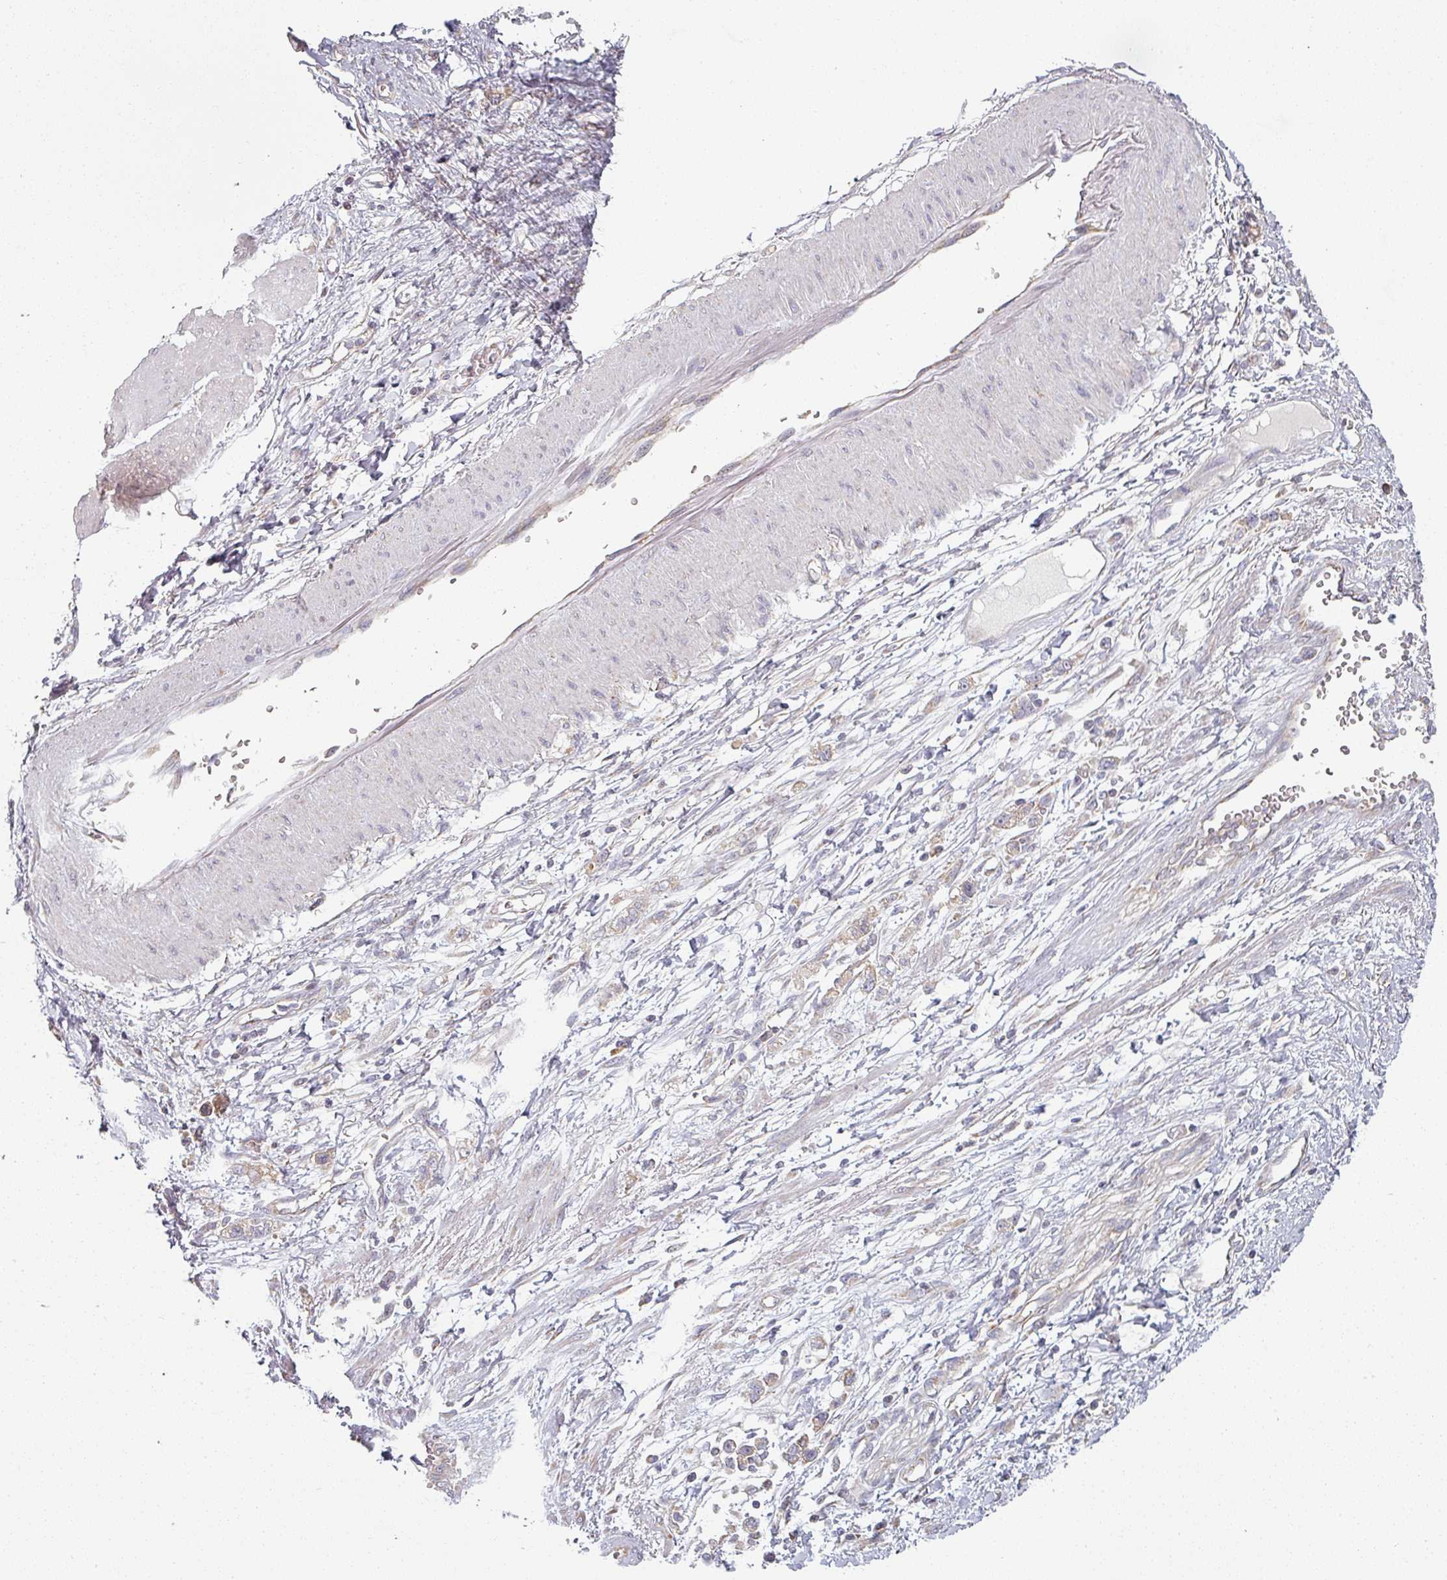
{"staining": {"intensity": "weak", "quantity": "<25%", "location": "cytoplasmic/membranous"}, "tissue": "stomach cancer", "cell_type": "Tumor cells", "image_type": "cancer", "snomed": [{"axis": "morphology", "description": "Adenocarcinoma, NOS"}, {"axis": "topography", "description": "Stomach"}], "caption": "Adenocarcinoma (stomach) stained for a protein using immunohistochemistry (IHC) shows no positivity tumor cells.", "gene": "PLEKHJ1", "patient": {"sex": "female", "age": 76}}